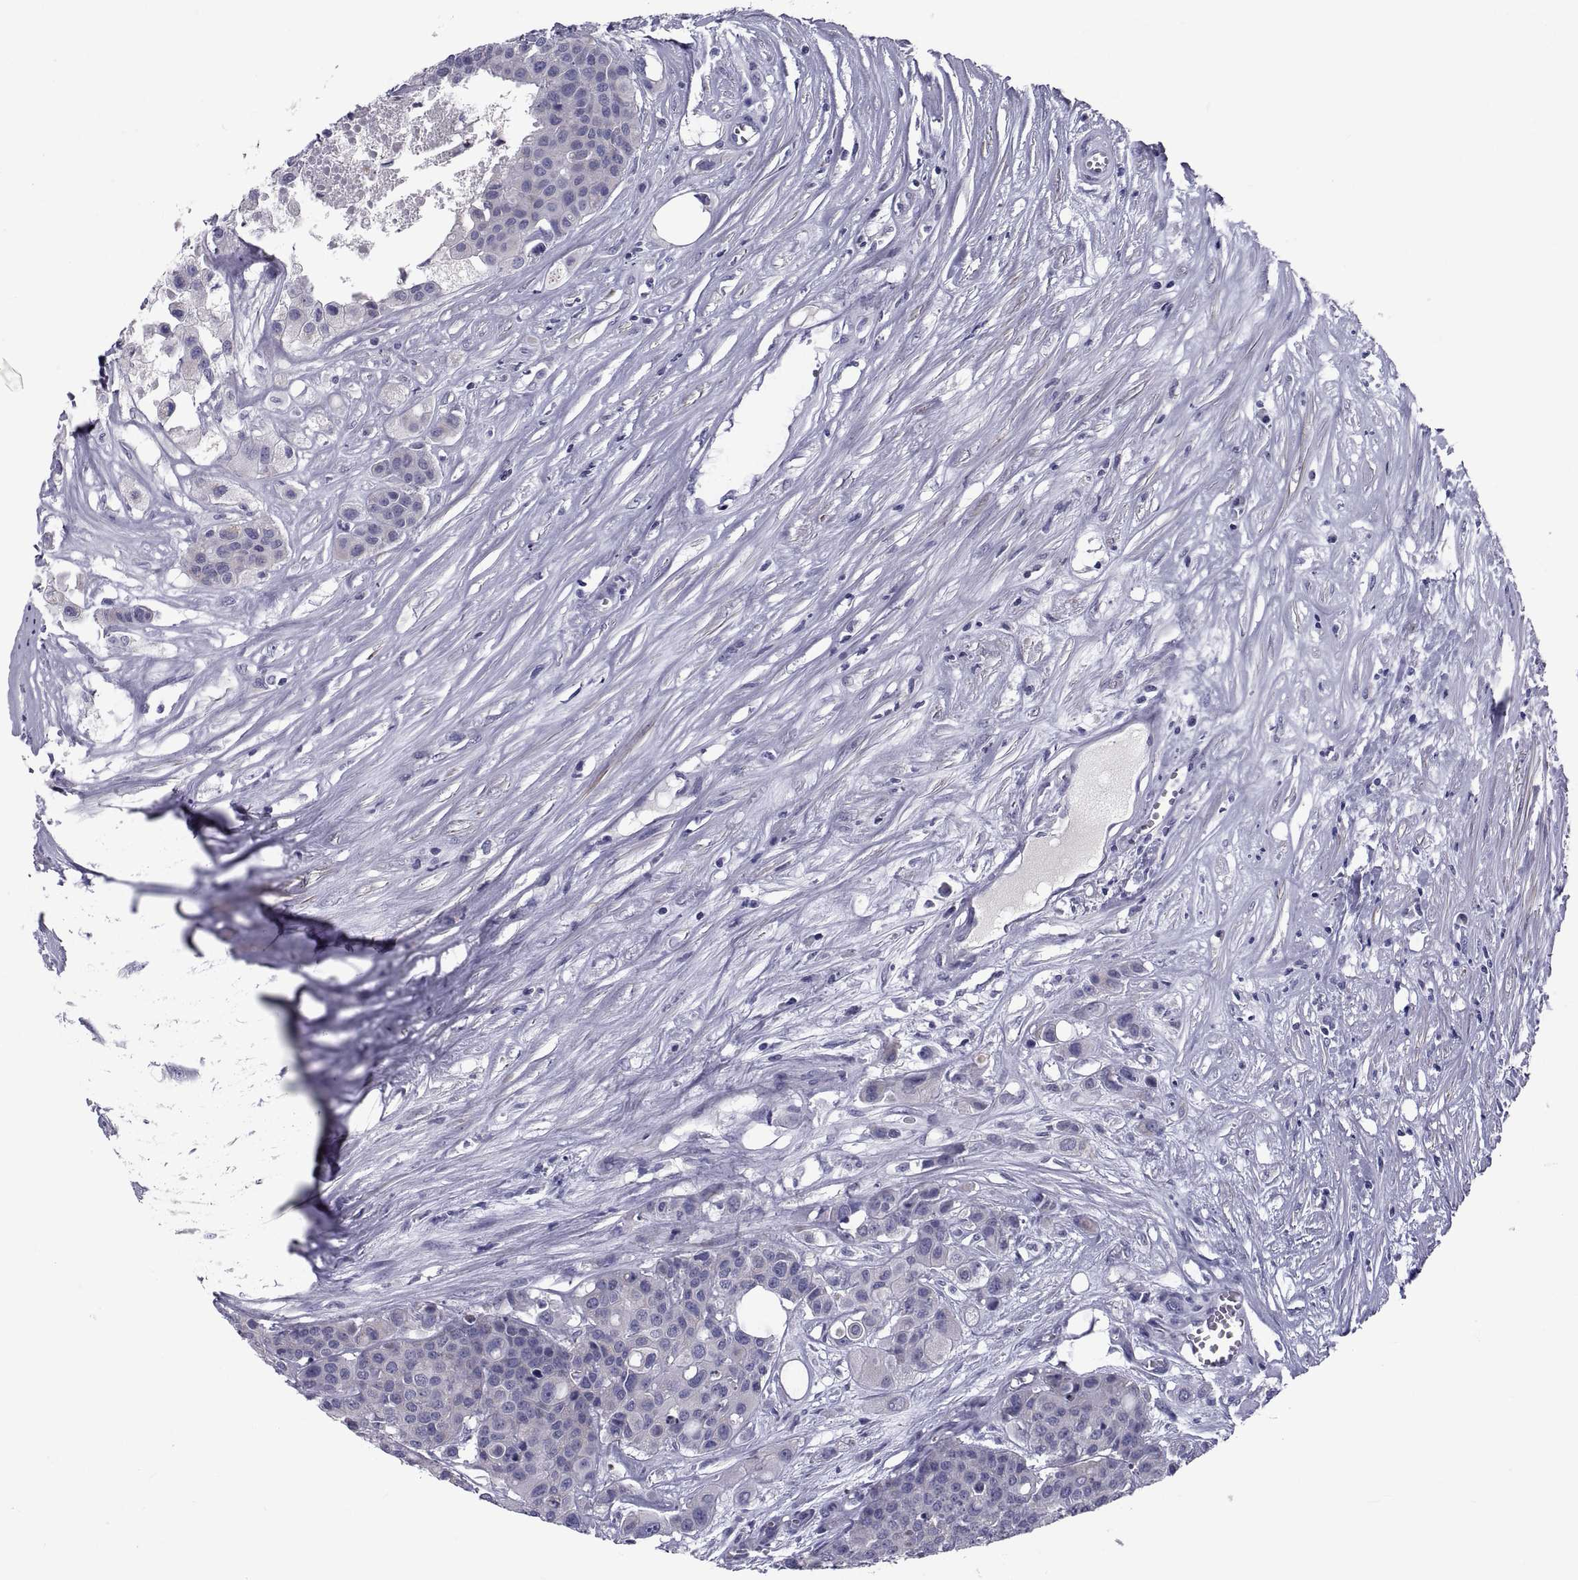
{"staining": {"intensity": "negative", "quantity": "none", "location": "none"}, "tissue": "carcinoid", "cell_type": "Tumor cells", "image_type": "cancer", "snomed": [{"axis": "morphology", "description": "Carcinoid, malignant, NOS"}, {"axis": "topography", "description": "Colon"}], "caption": "A high-resolution photomicrograph shows immunohistochemistry staining of carcinoid (malignant), which displays no significant positivity in tumor cells. (DAB (3,3'-diaminobenzidine) immunohistochemistry (IHC) with hematoxylin counter stain).", "gene": "PDZRN4", "patient": {"sex": "male", "age": 81}}